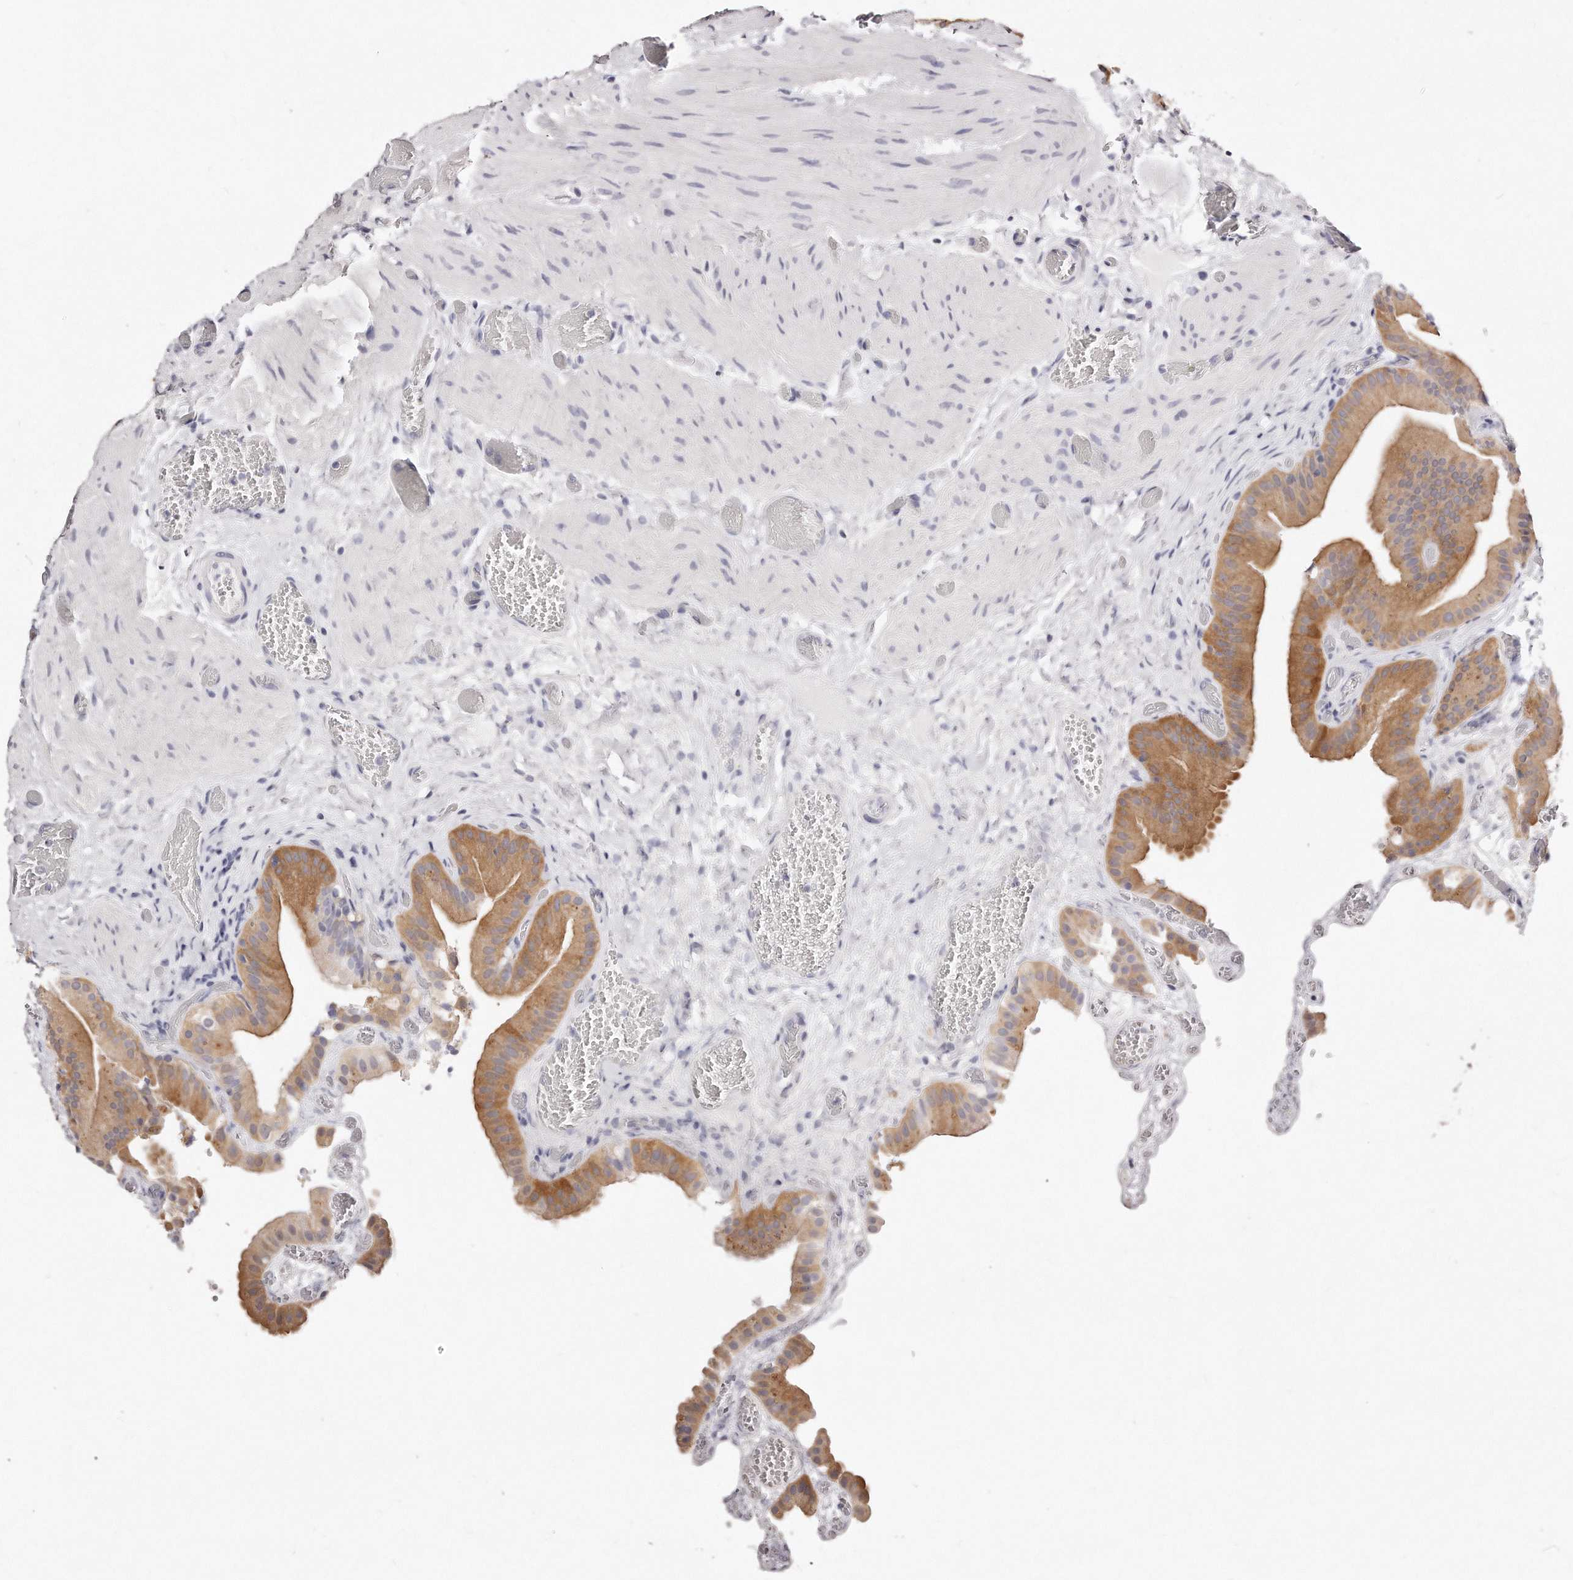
{"staining": {"intensity": "moderate", "quantity": ">75%", "location": "cytoplasmic/membranous"}, "tissue": "gallbladder", "cell_type": "Glandular cells", "image_type": "normal", "snomed": [{"axis": "morphology", "description": "Normal tissue, NOS"}, {"axis": "topography", "description": "Gallbladder"}], "caption": "High-magnification brightfield microscopy of normal gallbladder stained with DAB (brown) and counterstained with hematoxylin (blue). glandular cells exhibit moderate cytoplasmic/membranous positivity is present in about>75% of cells.", "gene": "GDA", "patient": {"sex": "female", "age": 64}}